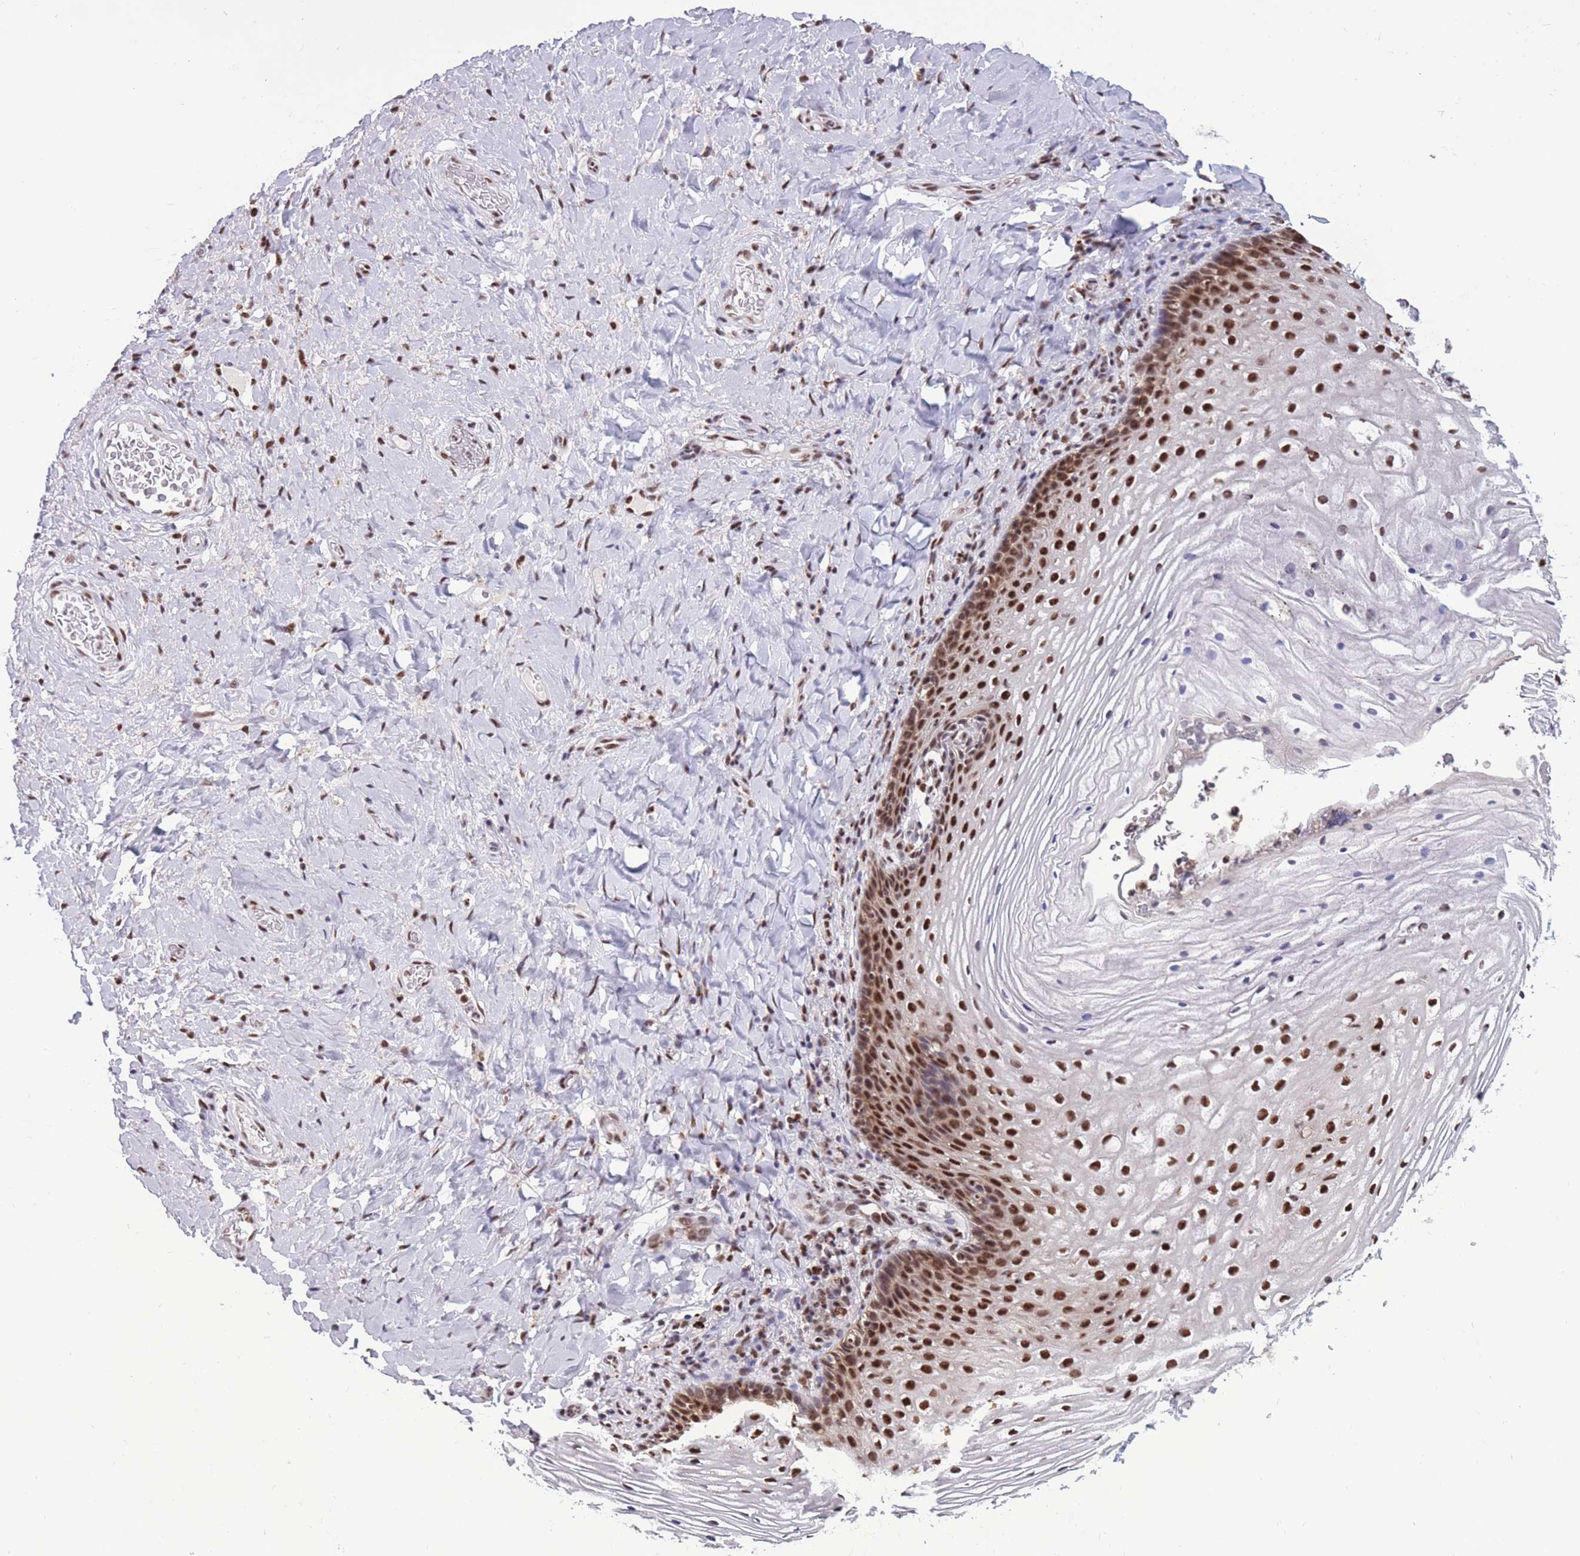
{"staining": {"intensity": "strong", "quantity": ">75%", "location": "nuclear"}, "tissue": "vagina", "cell_type": "Squamous epithelial cells", "image_type": "normal", "snomed": [{"axis": "morphology", "description": "Normal tissue, NOS"}, {"axis": "topography", "description": "Vagina"}], "caption": "Squamous epithelial cells exhibit high levels of strong nuclear staining in approximately >75% of cells in normal vagina.", "gene": "PRPF19", "patient": {"sex": "female", "age": 60}}